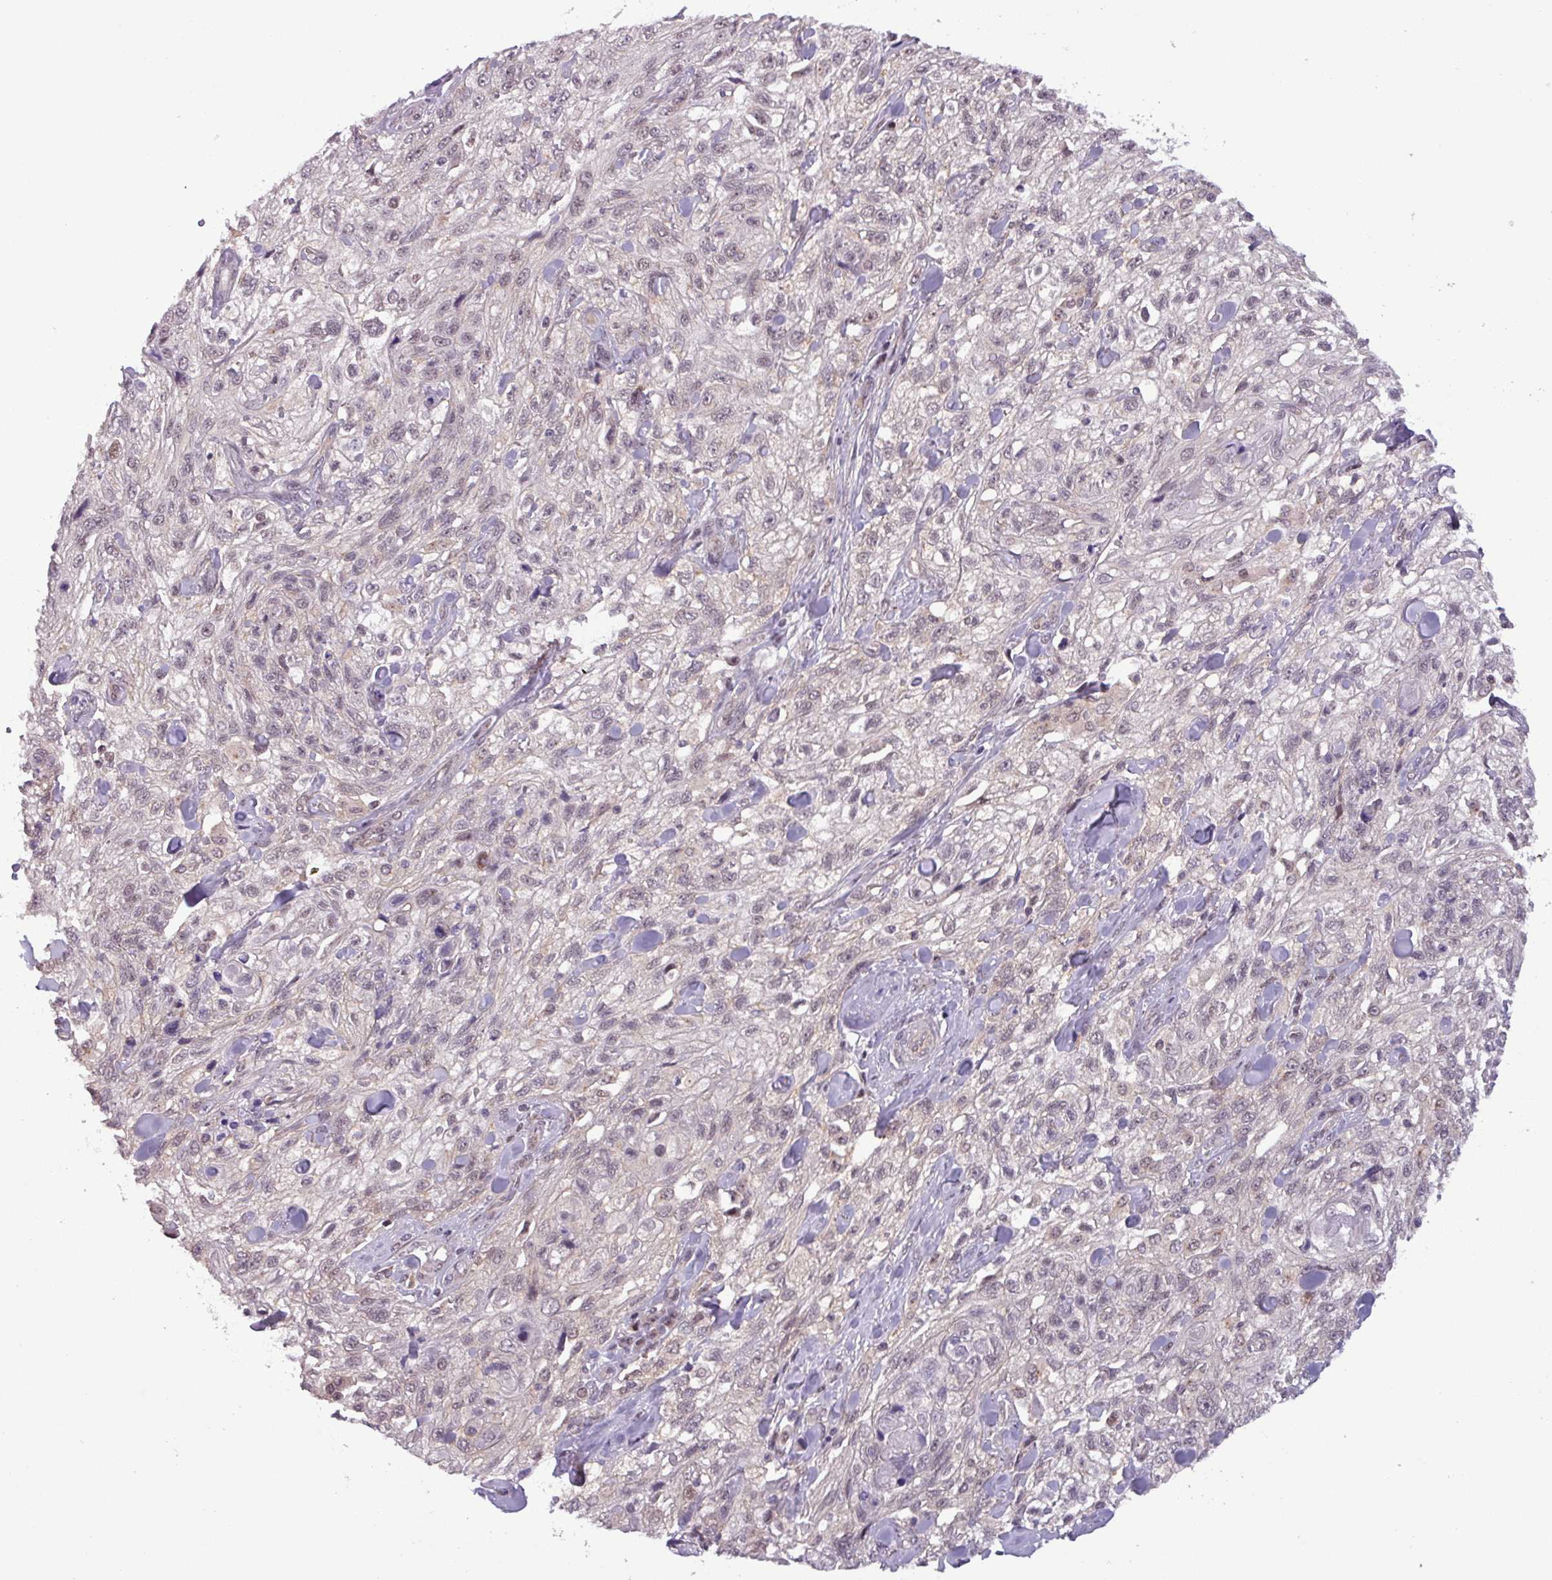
{"staining": {"intensity": "weak", "quantity": "<25%", "location": "nuclear"}, "tissue": "skin cancer", "cell_type": "Tumor cells", "image_type": "cancer", "snomed": [{"axis": "morphology", "description": "Squamous cell carcinoma, NOS"}, {"axis": "topography", "description": "Skin"}, {"axis": "topography", "description": "Vulva"}], "caption": "Protein analysis of skin squamous cell carcinoma displays no significant expression in tumor cells.", "gene": "NPFFR1", "patient": {"sex": "female", "age": 86}}